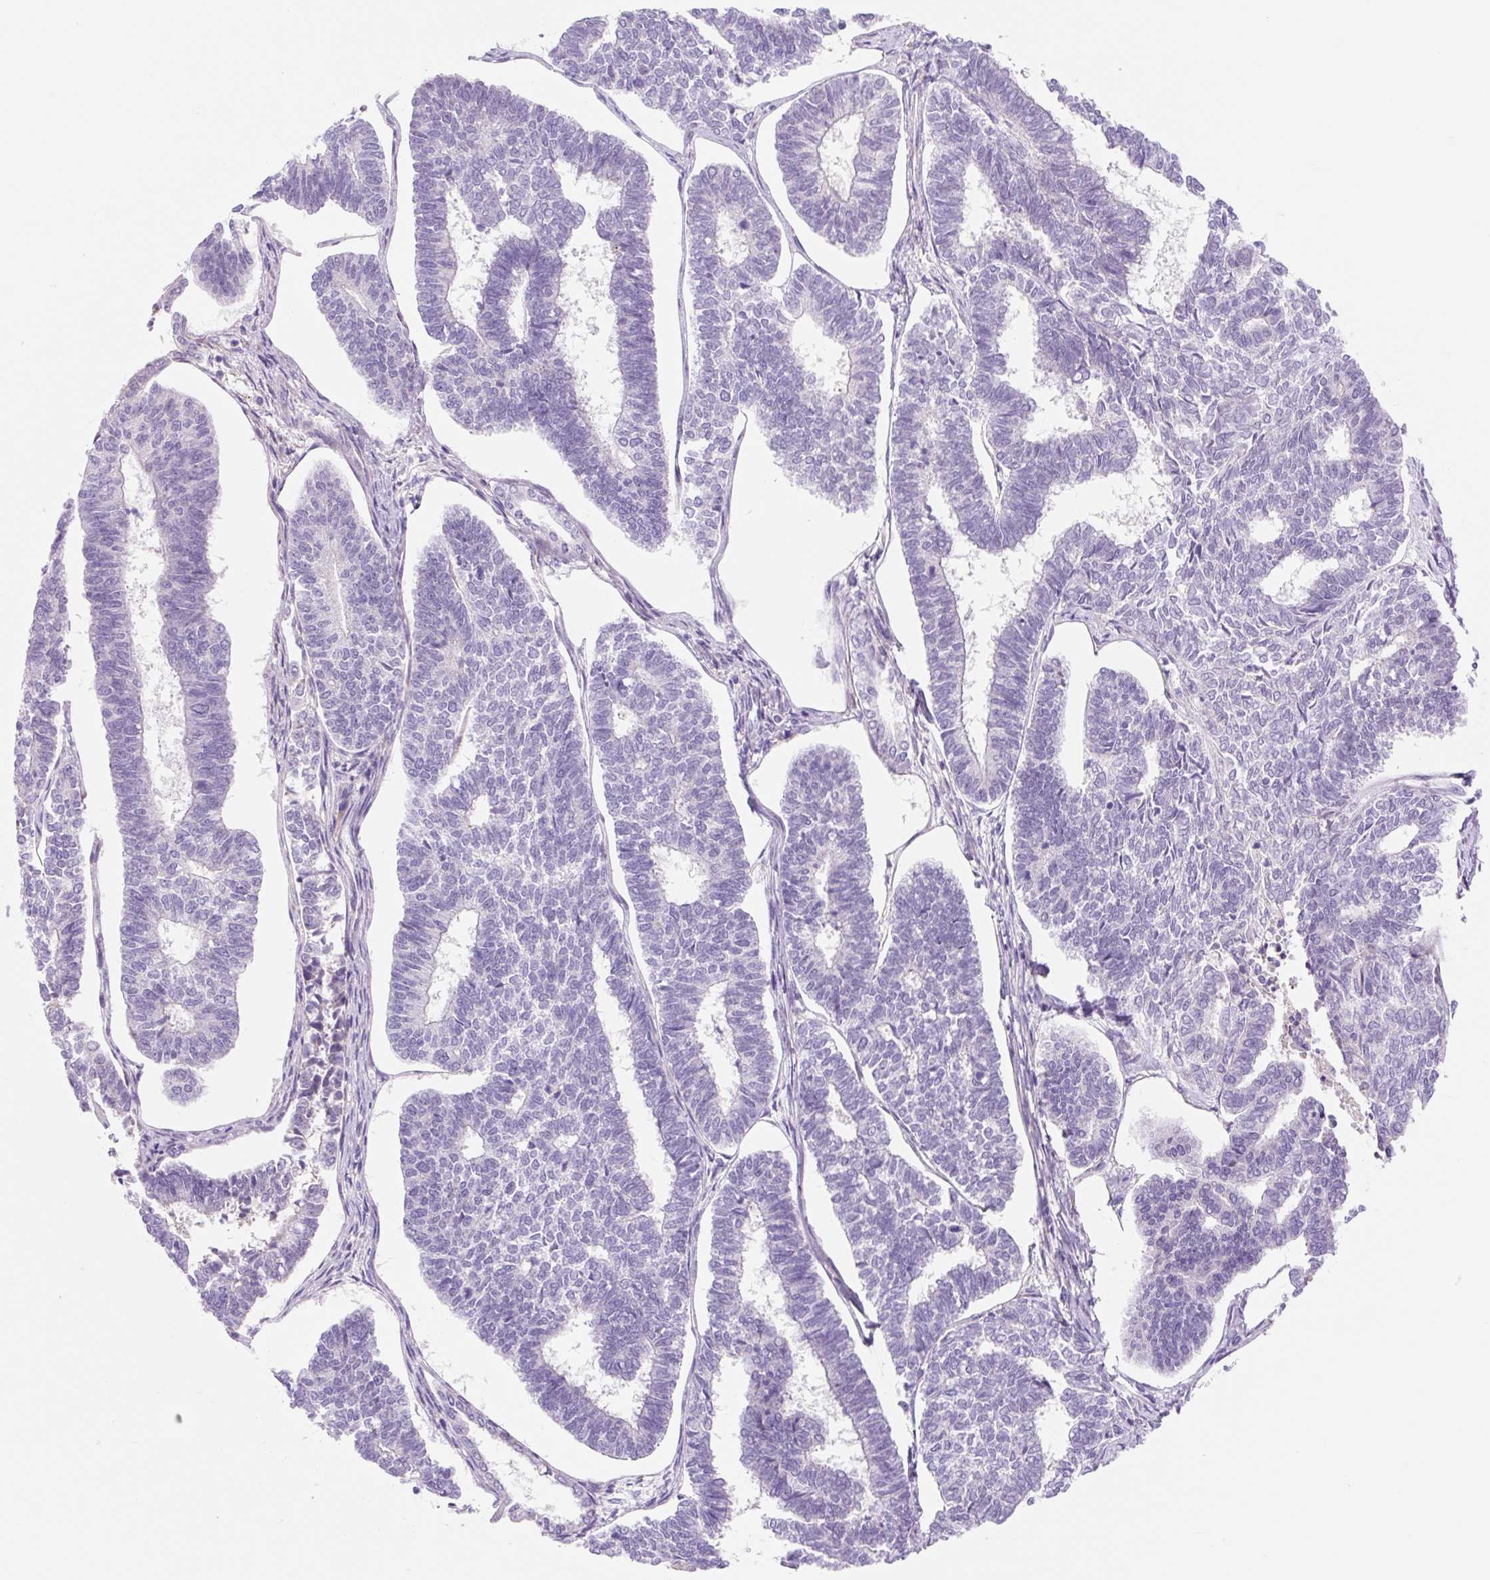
{"staining": {"intensity": "negative", "quantity": "none", "location": "none"}, "tissue": "endometrial cancer", "cell_type": "Tumor cells", "image_type": "cancer", "snomed": [{"axis": "morphology", "description": "Adenocarcinoma, NOS"}, {"axis": "topography", "description": "Endometrium"}], "caption": "Protein analysis of endometrial adenocarcinoma demonstrates no significant expression in tumor cells. (DAB IHC visualized using brightfield microscopy, high magnification).", "gene": "ZNF121", "patient": {"sex": "female", "age": 70}}